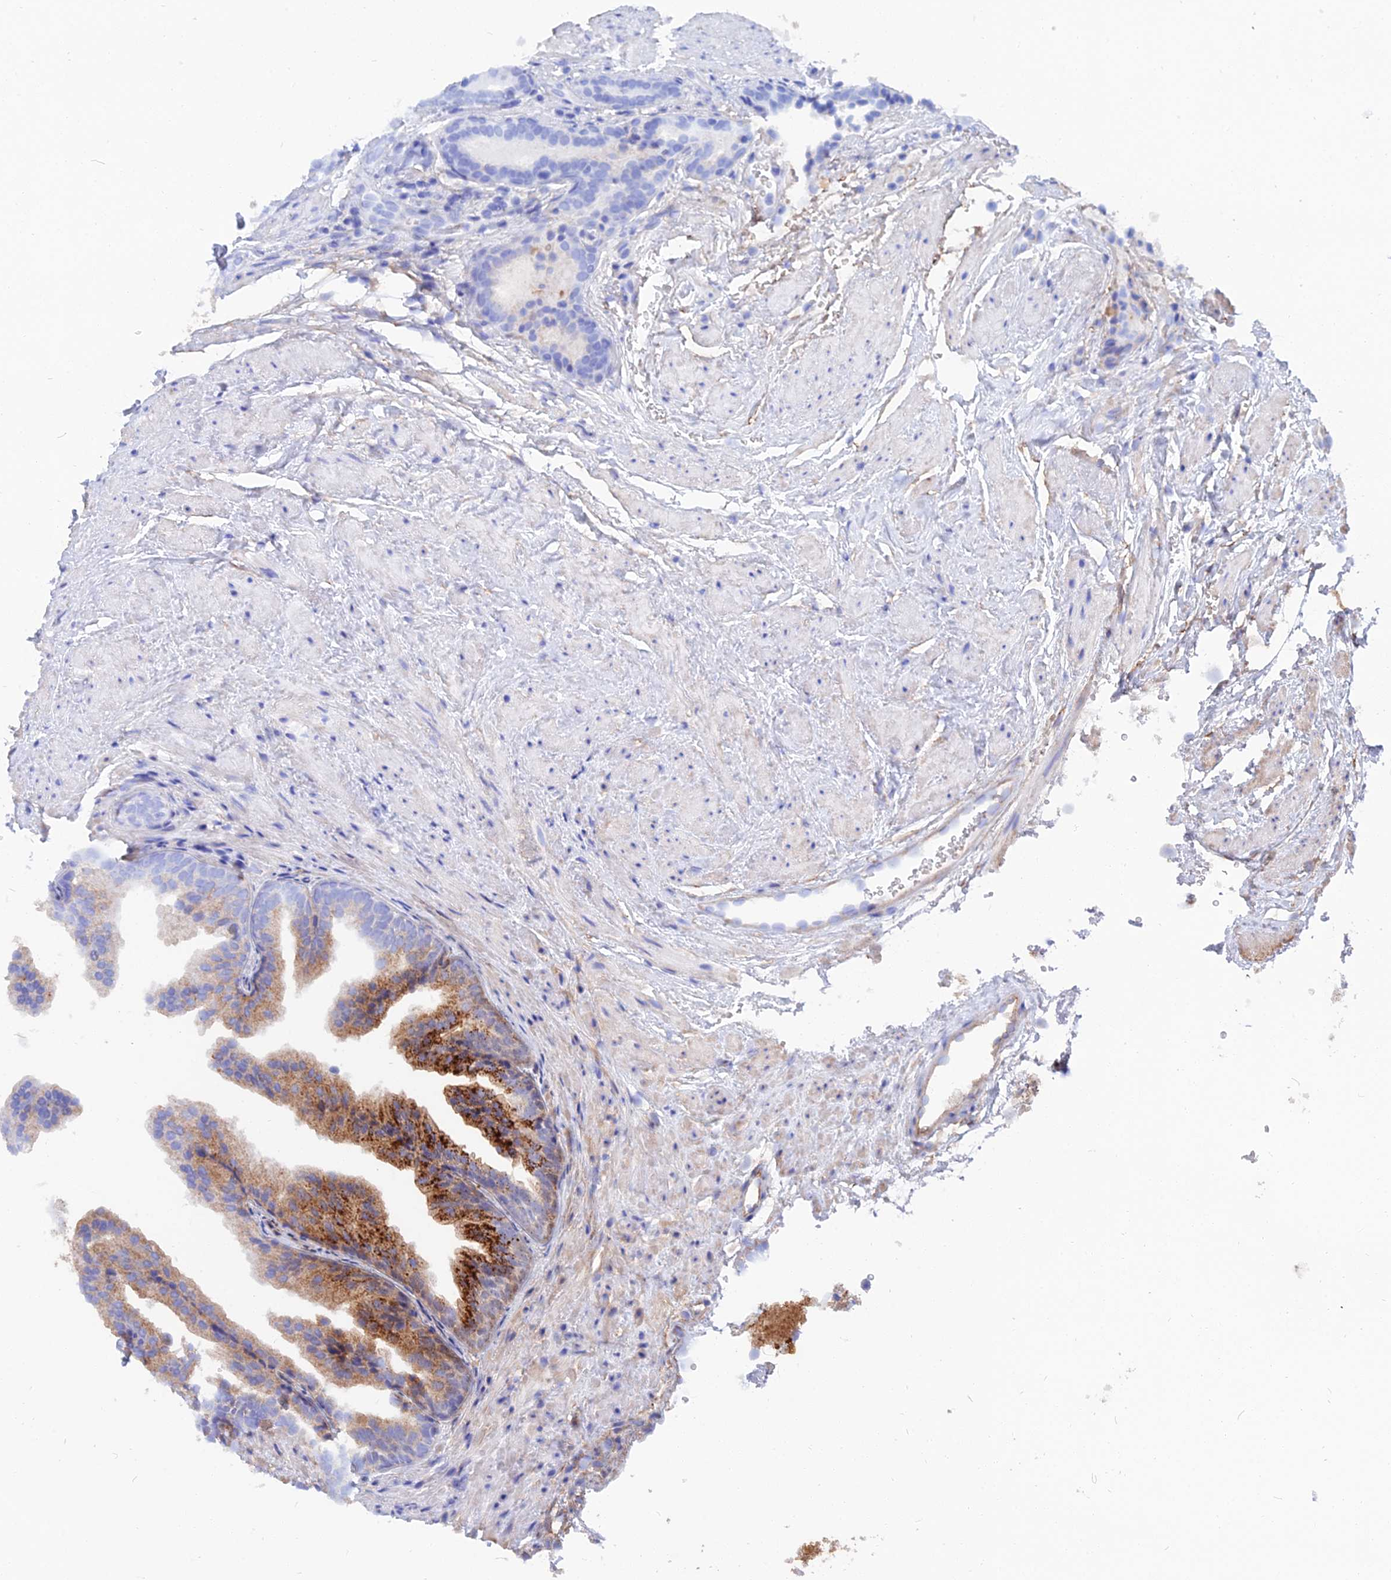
{"staining": {"intensity": "strong", "quantity": "25%-75%", "location": "cytoplasmic/membranous"}, "tissue": "prostate", "cell_type": "Glandular cells", "image_type": "normal", "snomed": [{"axis": "morphology", "description": "Normal tissue, NOS"}, {"axis": "topography", "description": "Prostate"}], "caption": "The histopathology image displays staining of unremarkable prostate, revealing strong cytoplasmic/membranous protein positivity (brown color) within glandular cells.", "gene": "TRIM43B", "patient": {"sex": "male", "age": 76}}